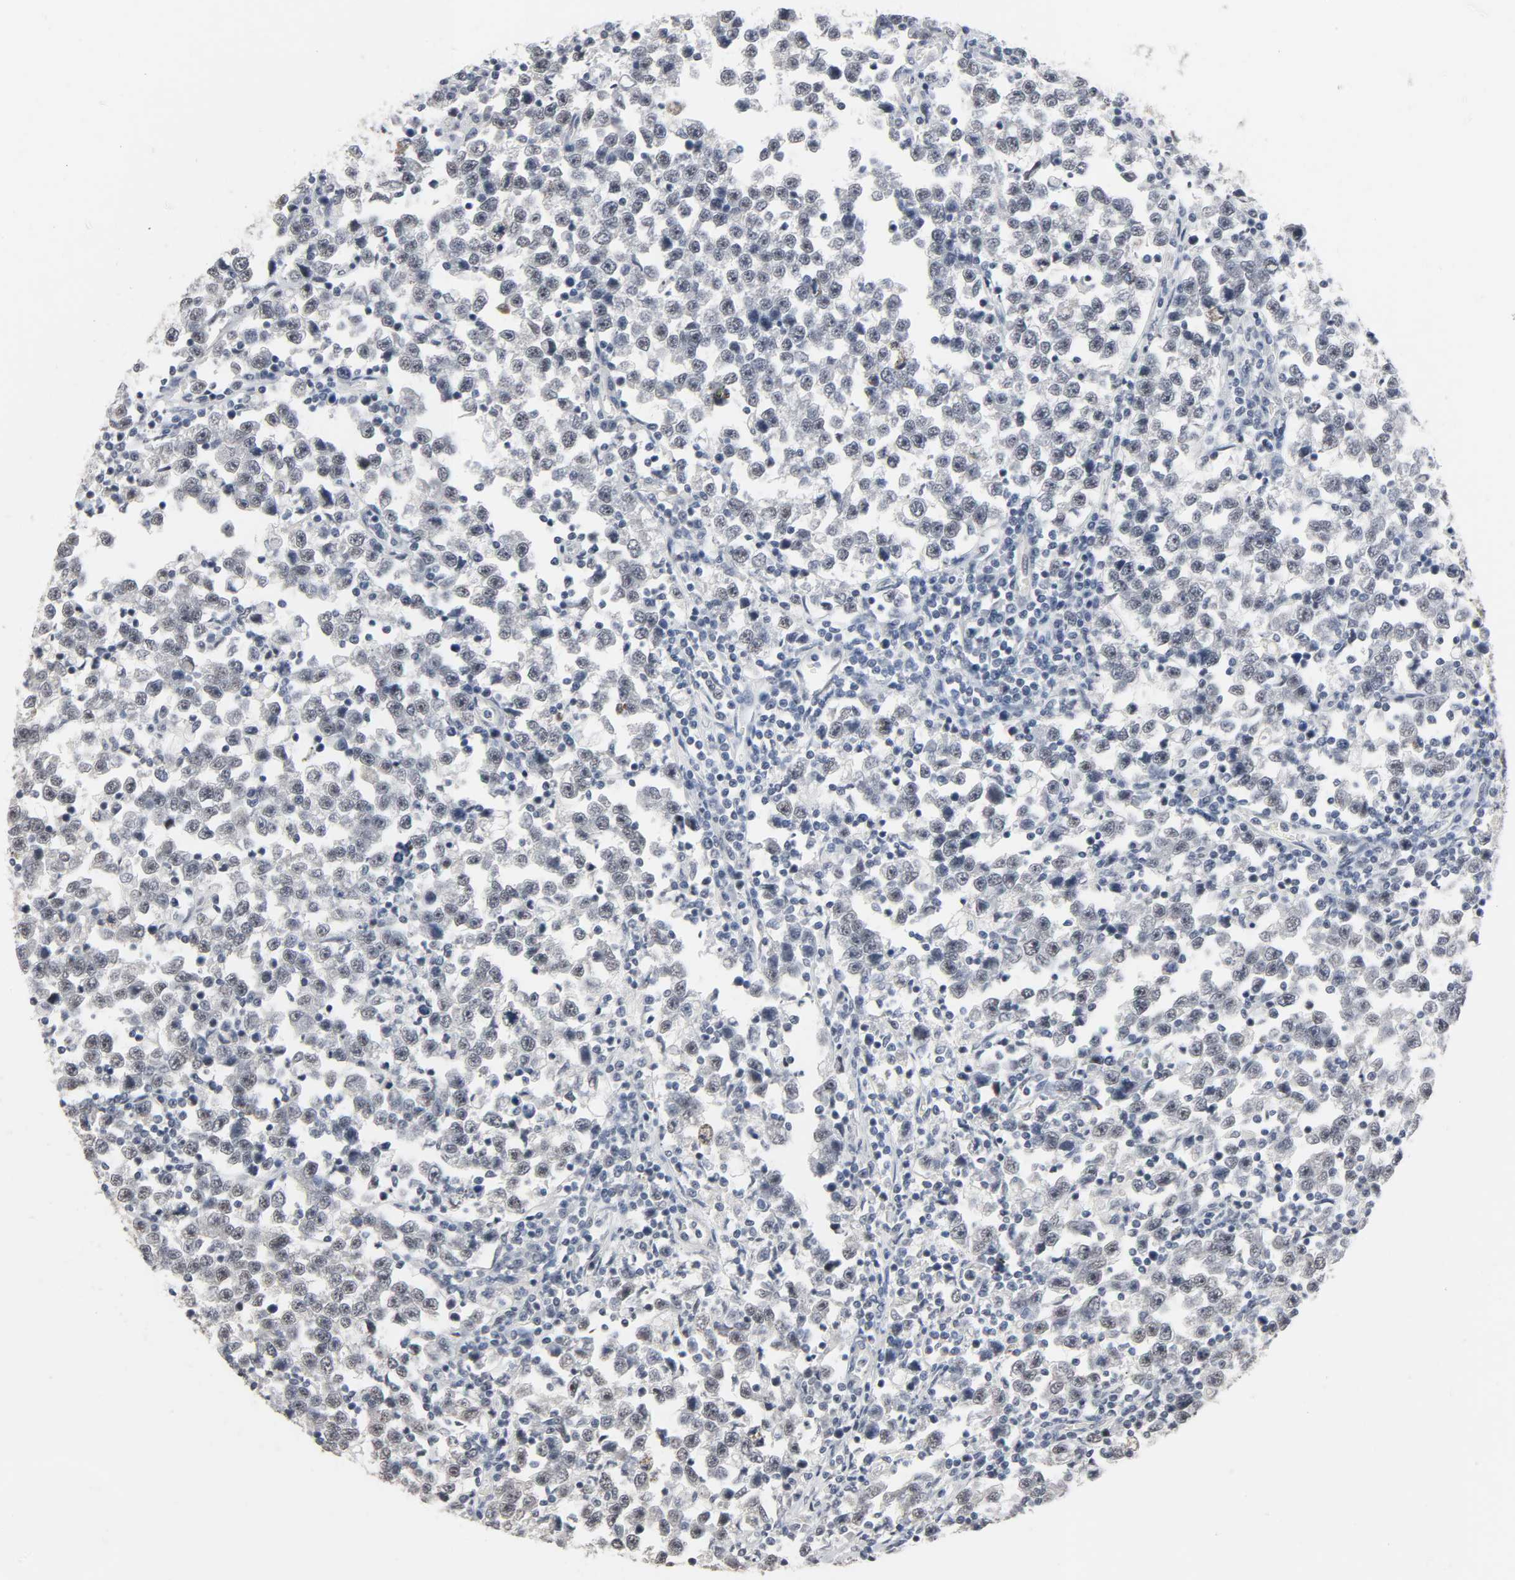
{"staining": {"intensity": "negative", "quantity": "none", "location": "none"}, "tissue": "testis cancer", "cell_type": "Tumor cells", "image_type": "cancer", "snomed": [{"axis": "morphology", "description": "Seminoma, NOS"}, {"axis": "topography", "description": "Testis"}], "caption": "This is a photomicrograph of IHC staining of testis cancer (seminoma), which shows no expression in tumor cells.", "gene": "ACSS2", "patient": {"sex": "male", "age": 43}}